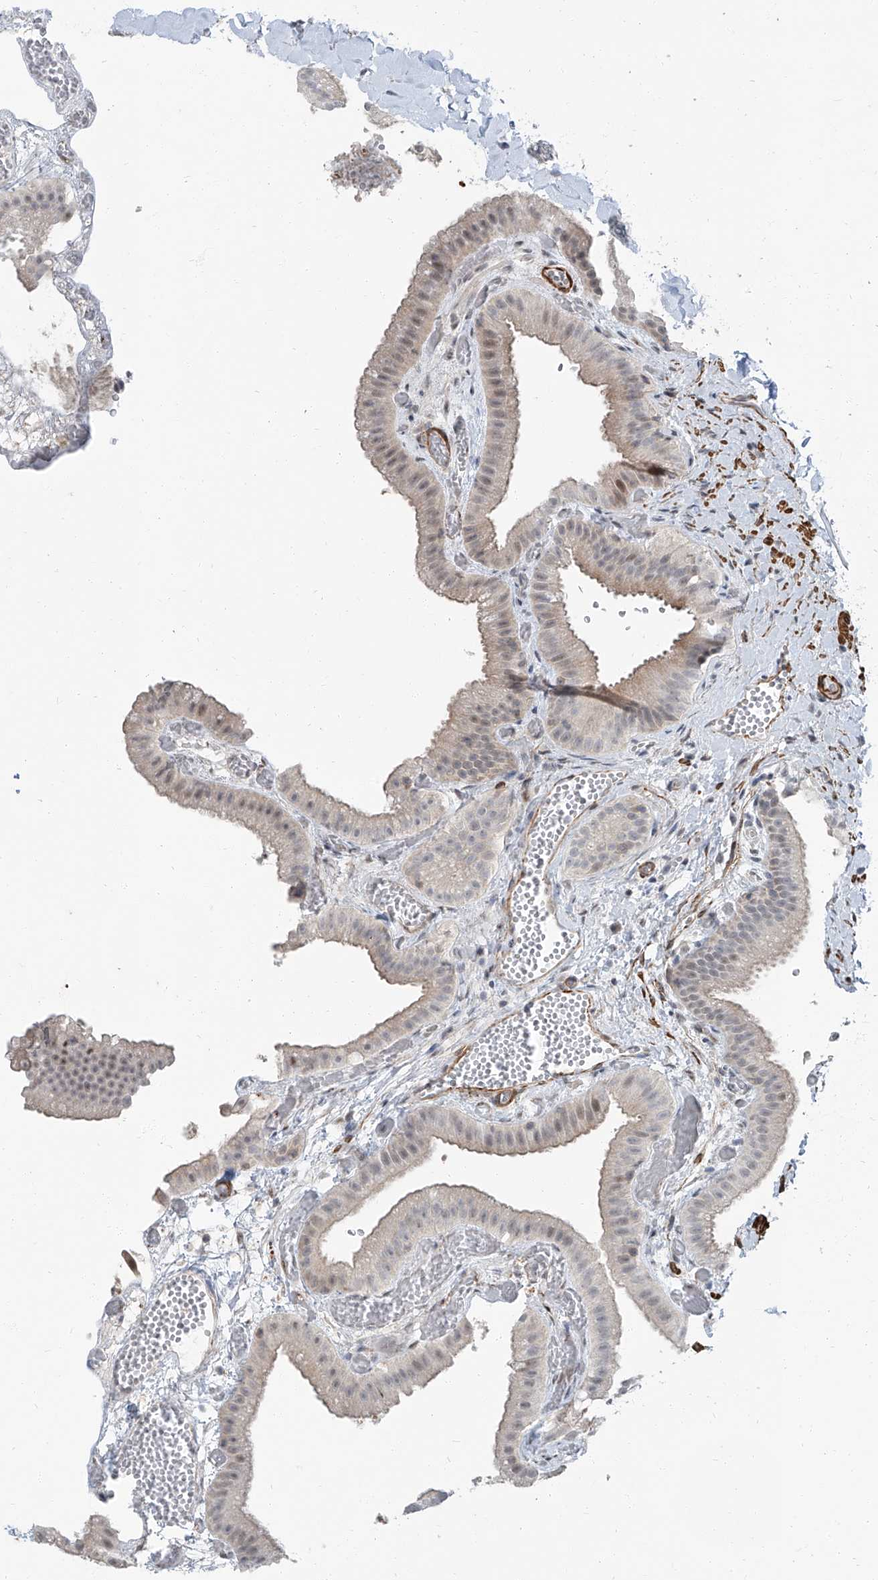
{"staining": {"intensity": "weak", "quantity": "<25%", "location": "nuclear"}, "tissue": "gallbladder", "cell_type": "Glandular cells", "image_type": "normal", "snomed": [{"axis": "morphology", "description": "Normal tissue, NOS"}, {"axis": "topography", "description": "Gallbladder"}], "caption": "Gallbladder was stained to show a protein in brown. There is no significant expression in glandular cells. (Immunohistochemistry (ihc), brightfield microscopy, high magnification).", "gene": "TXLNB", "patient": {"sex": "female", "age": 64}}